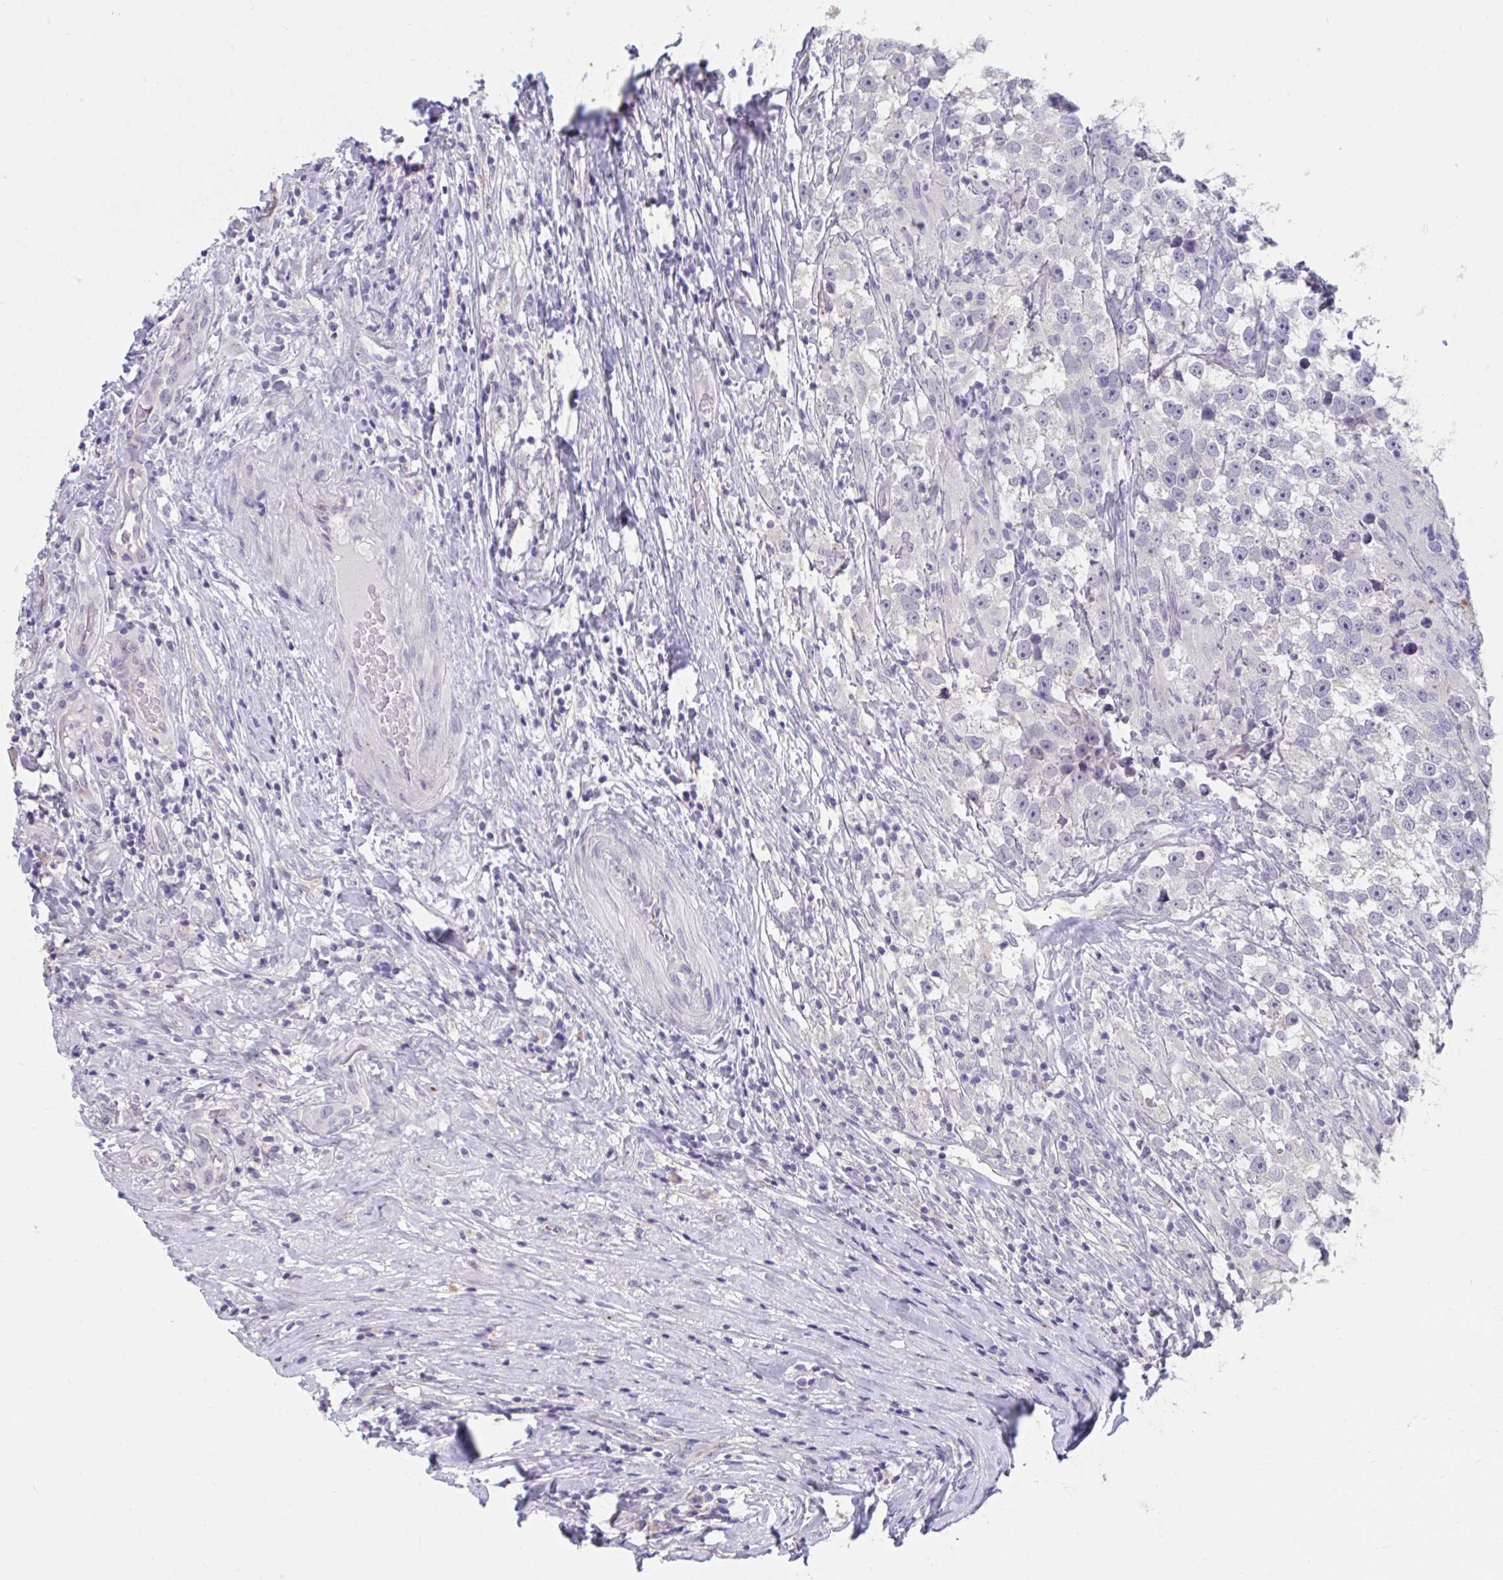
{"staining": {"intensity": "negative", "quantity": "none", "location": "none"}, "tissue": "testis cancer", "cell_type": "Tumor cells", "image_type": "cancer", "snomed": [{"axis": "morphology", "description": "Seminoma, NOS"}, {"axis": "topography", "description": "Testis"}], "caption": "Immunohistochemistry (IHC) of testis cancer displays no expression in tumor cells. The staining was performed using DAB (3,3'-diaminobenzidine) to visualize the protein expression in brown, while the nuclei were stained in blue with hematoxylin (Magnification: 20x).", "gene": "GPR162", "patient": {"sex": "male", "age": 46}}